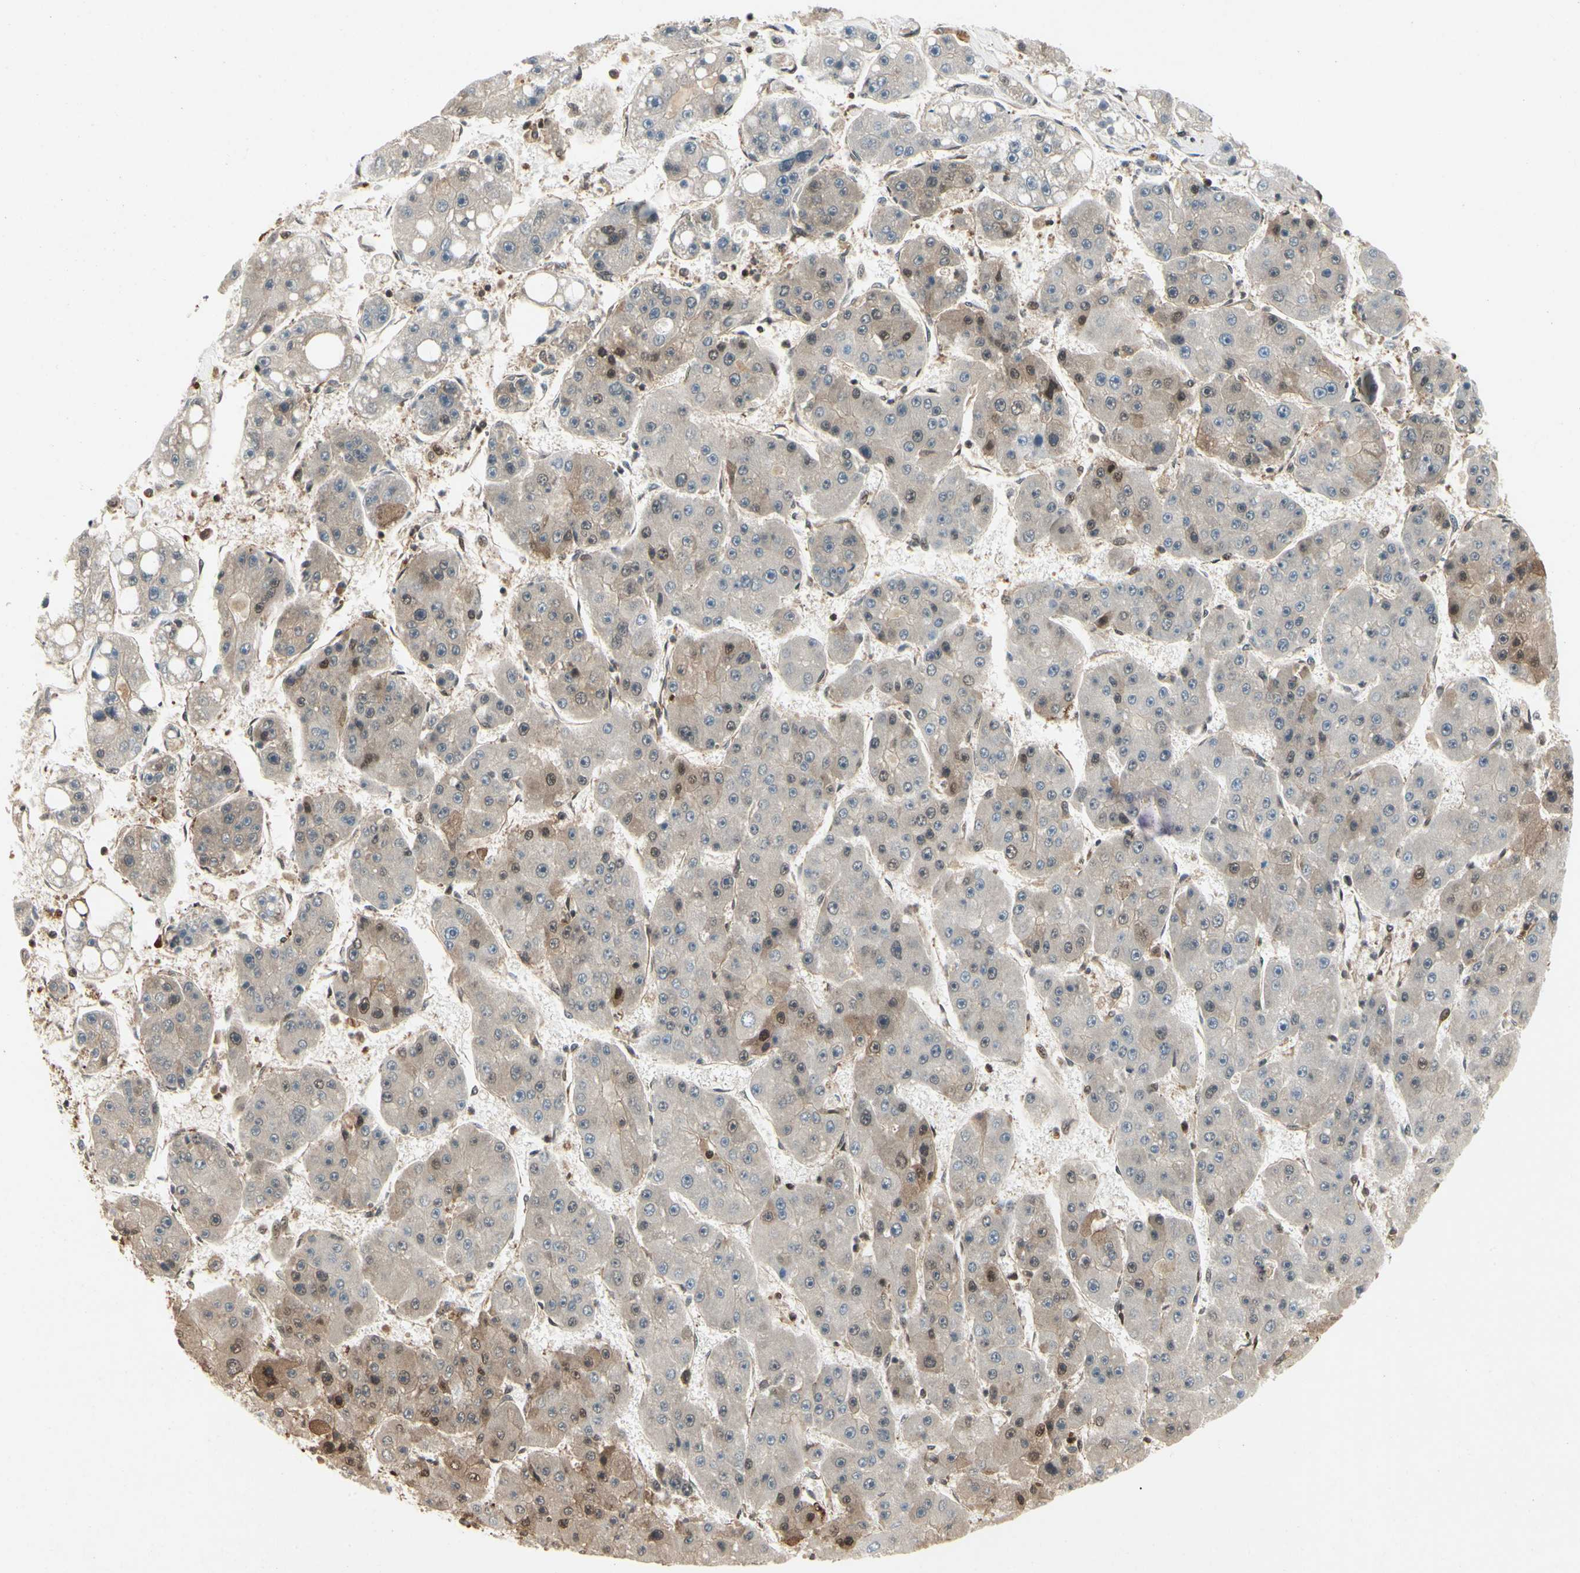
{"staining": {"intensity": "weak", "quantity": "<25%", "location": "cytoplasmic/membranous"}, "tissue": "liver cancer", "cell_type": "Tumor cells", "image_type": "cancer", "snomed": [{"axis": "morphology", "description": "Carcinoma, Hepatocellular, NOS"}, {"axis": "topography", "description": "Liver"}], "caption": "Micrograph shows no significant protein positivity in tumor cells of hepatocellular carcinoma (liver).", "gene": "YWHAQ", "patient": {"sex": "female", "age": 61}}